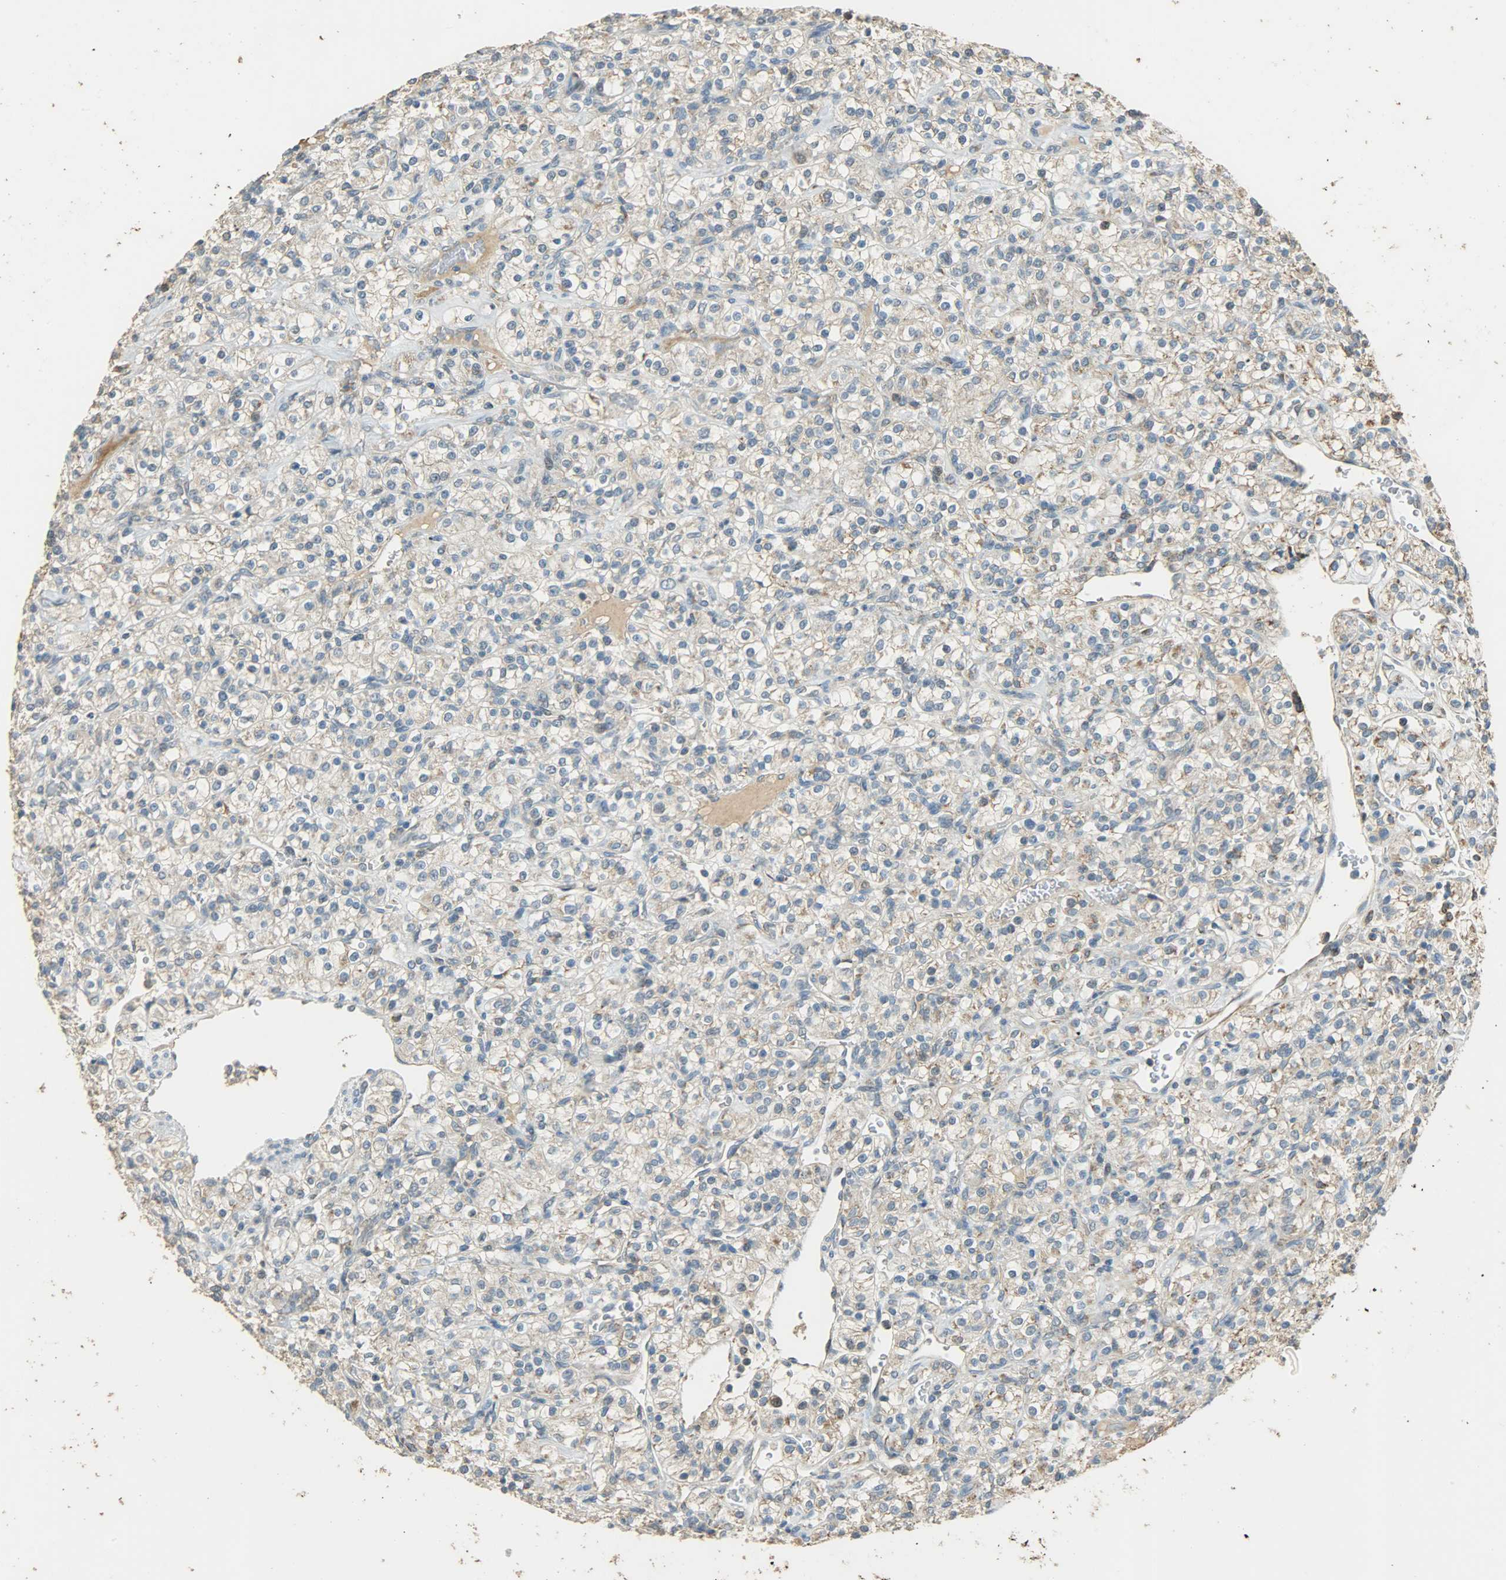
{"staining": {"intensity": "weak", "quantity": ">75%", "location": "cytoplasmic/membranous"}, "tissue": "renal cancer", "cell_type": "Tumor cells", "image_type": "cancer", "snomed": [{"axis": "morphology", "description": "Adenocarcinoma, NOS"}, {"axis": "topography", "description": "Kidney"}], "caption": "Approximately >75% of tumor cells in human renal cancer (adenocarcinoma) display weak cytoplasmic/membranous protein expression as visualized by brown immunohistochemical staining.", "gene": "HDHD5", "patient": {"sex": "male", "age": 77}}